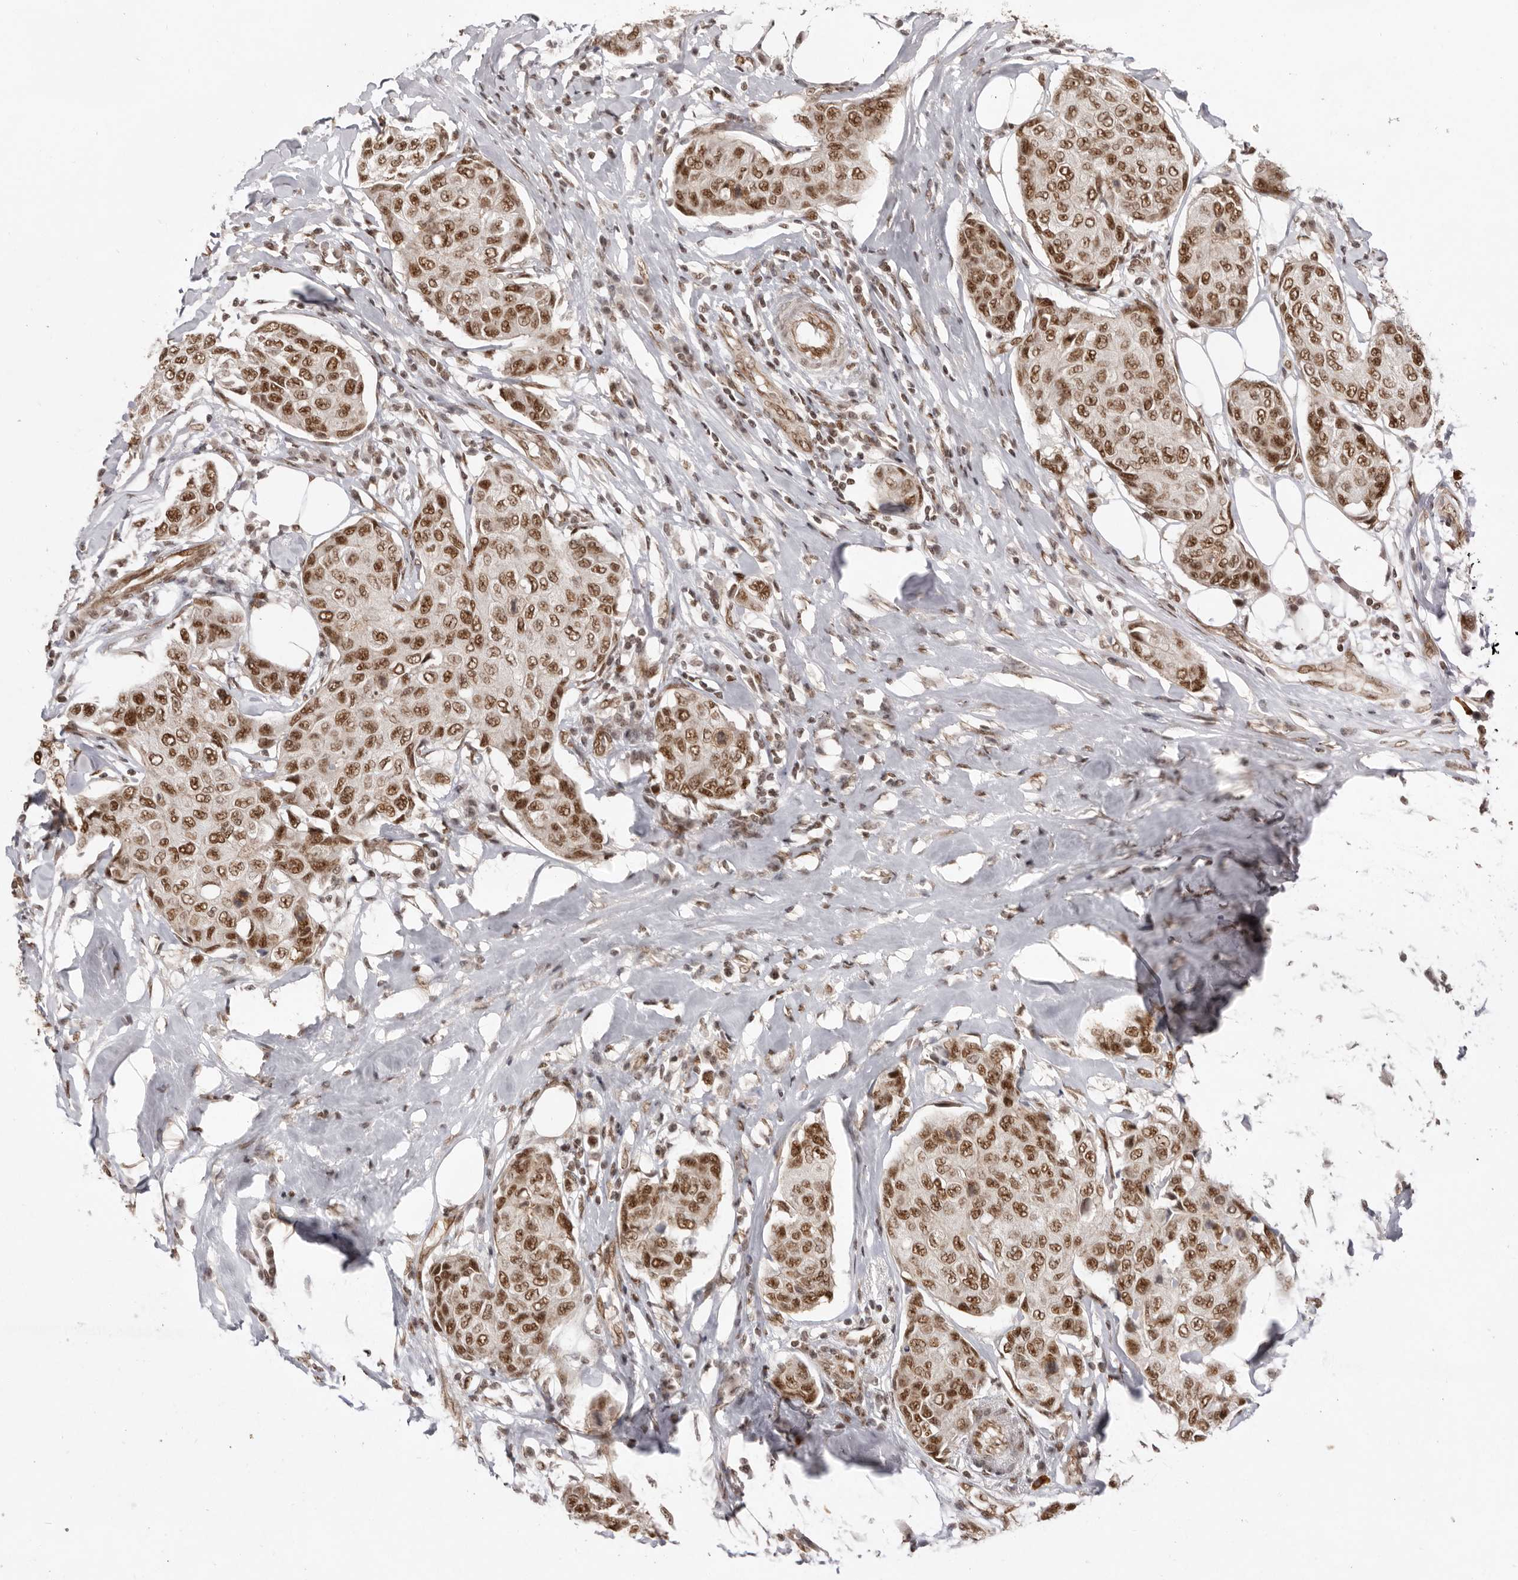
{"staining": {"intensity": "moderate", "quantity": ">75%", "location": "nuclear"}, "tissue": "breast cancer", "cell_type": "Tumor cells", "image_type": "cancer", "snomed": [{"axis": "morphology", "description": "Duct carcinoma"}, {"axis": "topography", "description": "Breast"}], "caption": "Immunohistochemistry (IHC) micrograph of breast cancer (invasive ductal carcinoma) stained for a protein (brown), which shows medium levels of moderate nuclear staining in approximately >75% of tumor cells.", "gene": "CHTOP", "patient": {"sex": "female", "age": 80}}